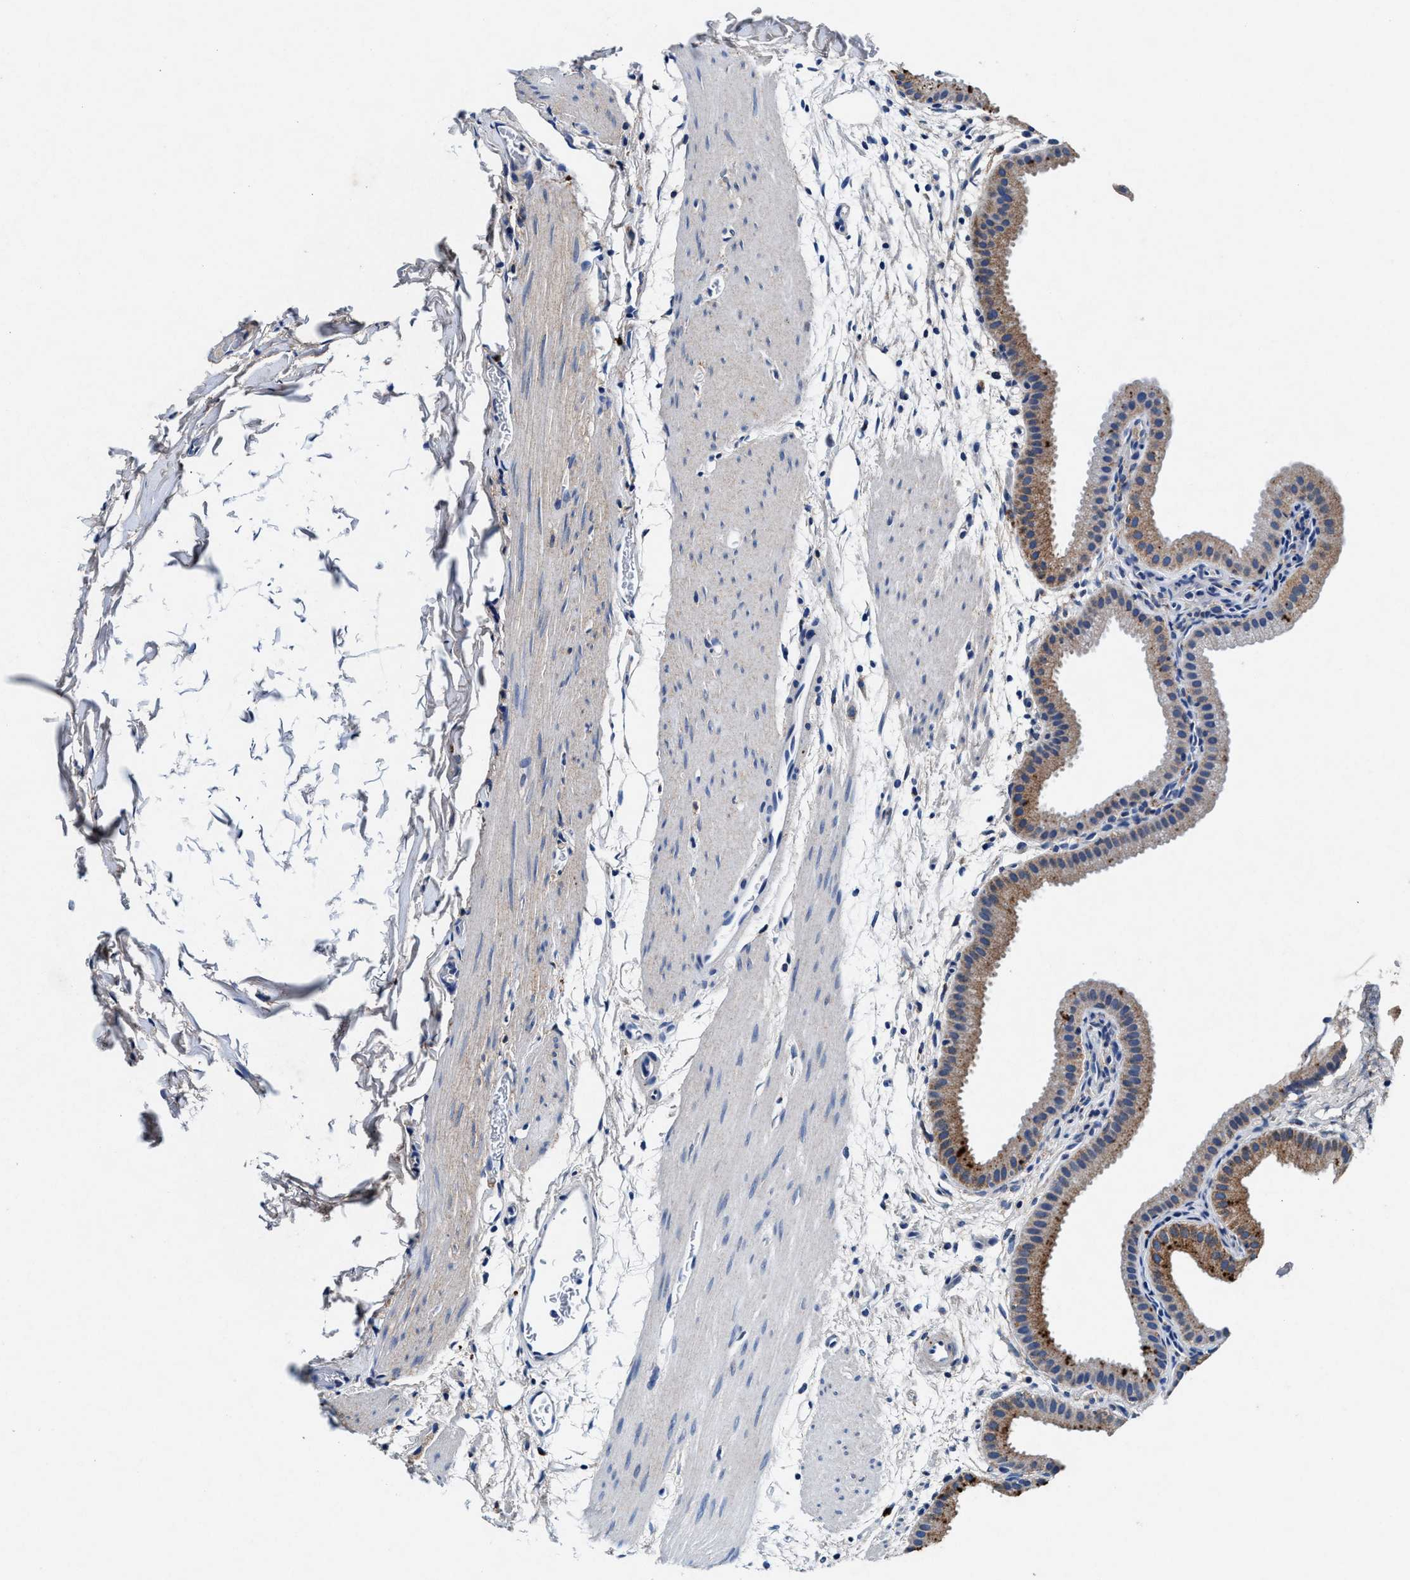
{"staining": {"intensity": "moderate", "quantity": ">75%", "location": "cytoplasmic/membranous"}, "tissue": "gallbladder", "cell_type": "Glandular cells", "image_type": "normal", "snomed": [{"axis": "morphology", "description": "Normal tissue, NOS"}, {"axis": "topography", "description": "Gallbladder"}], "caption": "Immunohistochemical staining of unremarkable gallbladder reveals >75% levels of moderate cytoplasmic/membranous protein expression in approximately >75% of glandular cells.", "gene": "SLC8A1", "patient": {"sex": "female", "age": 64}}